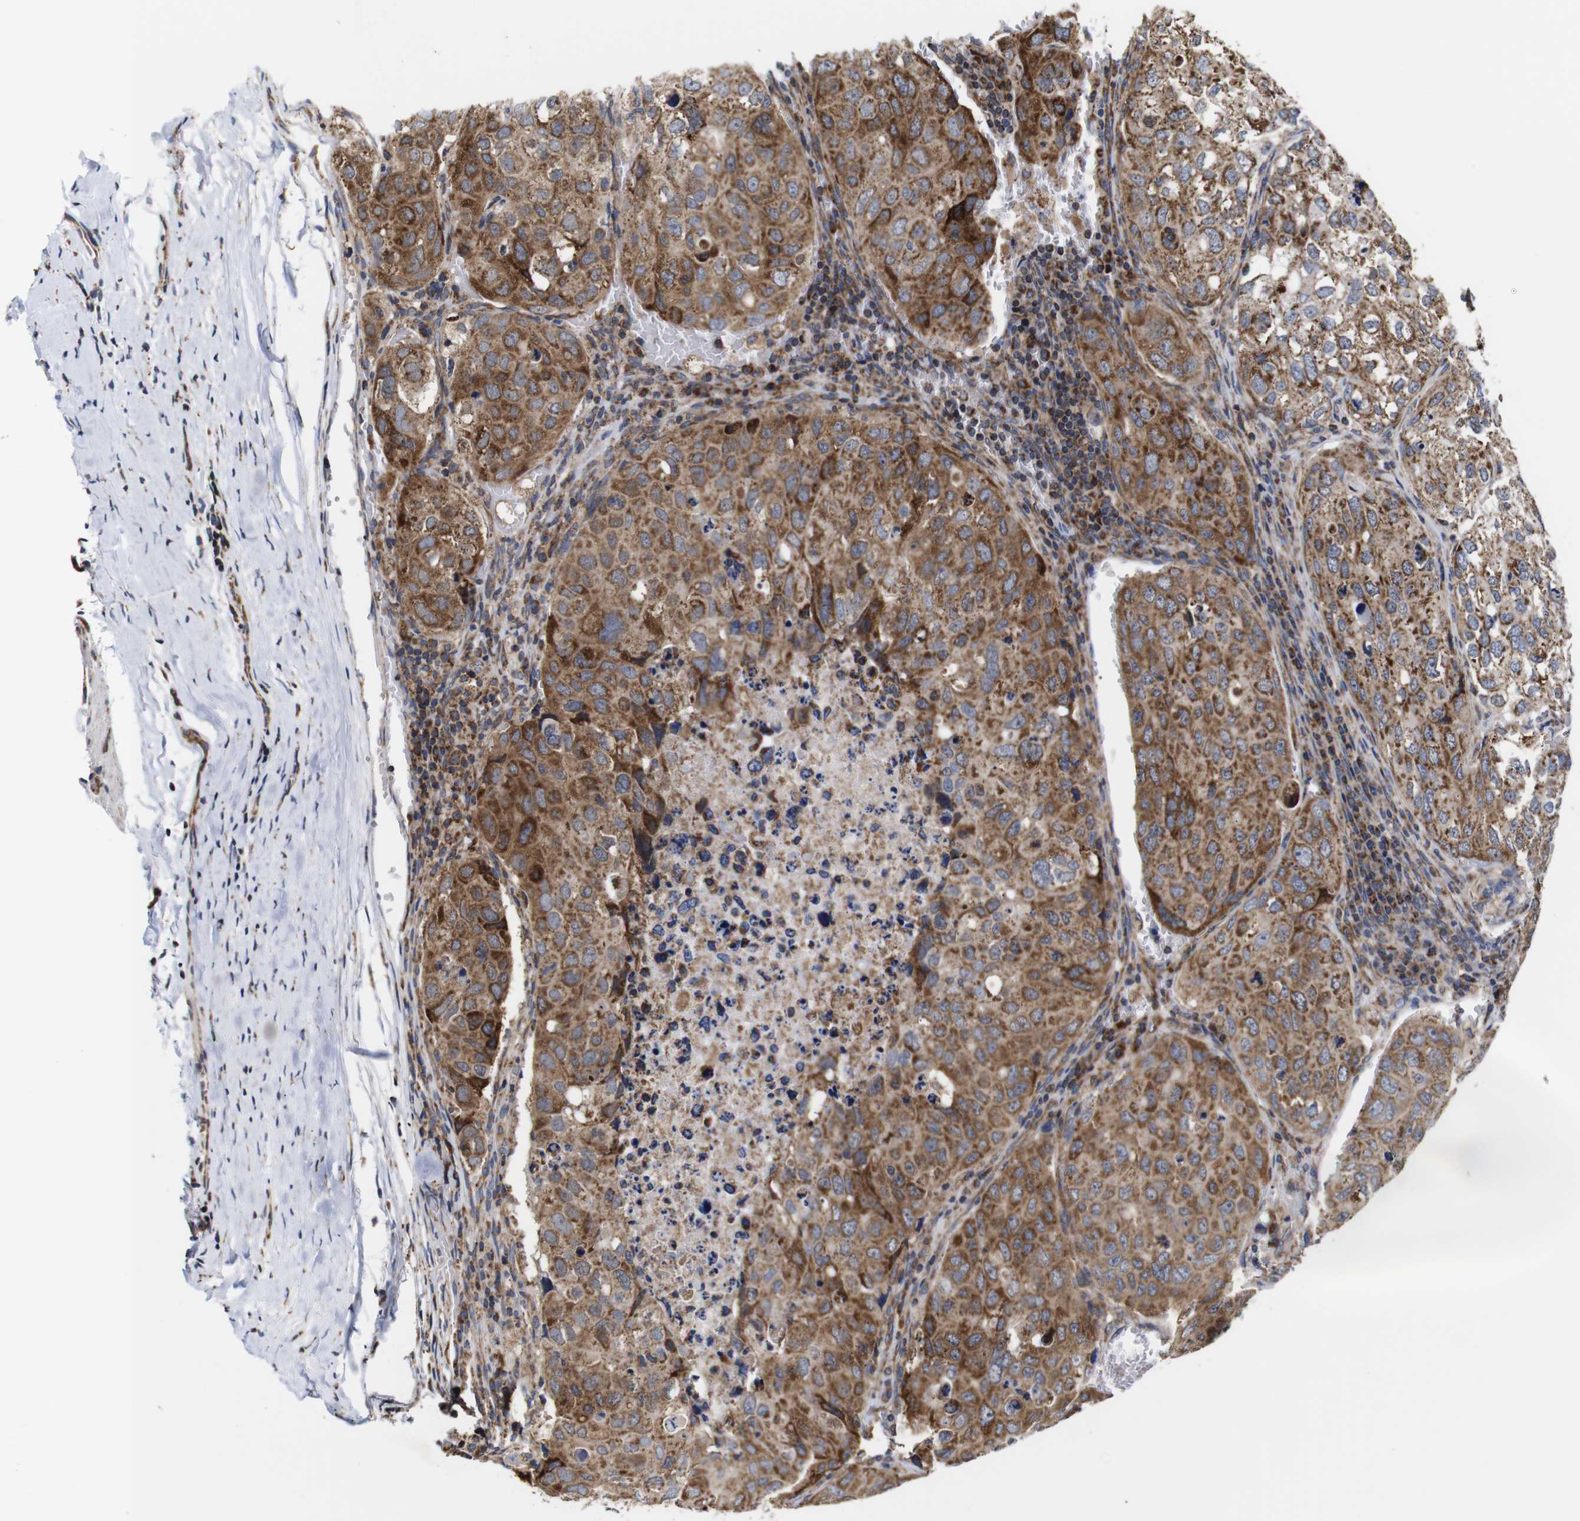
{"staining": {"intensity": "moderate", "quantity": ">75%", "location": "cytoplasmic/membranous"}, "tissue": "urothelial cancer", "cell_type": "Tumor cells", "image_type": "cancer", "snomed": [{"axis": "morphology", "description": "Urothelial carcinoma, High grade"}, {"axis": "topography", "description": "Lymph node"}, {"axis": "topography", "description": "Urinary bladder"}], "caption": "Human urothelial cancer stained with a protein marker reveals moderate staining in tumor cells.", "gene": "C17orf80", "patient": {"sex": "male", "age": 51}}